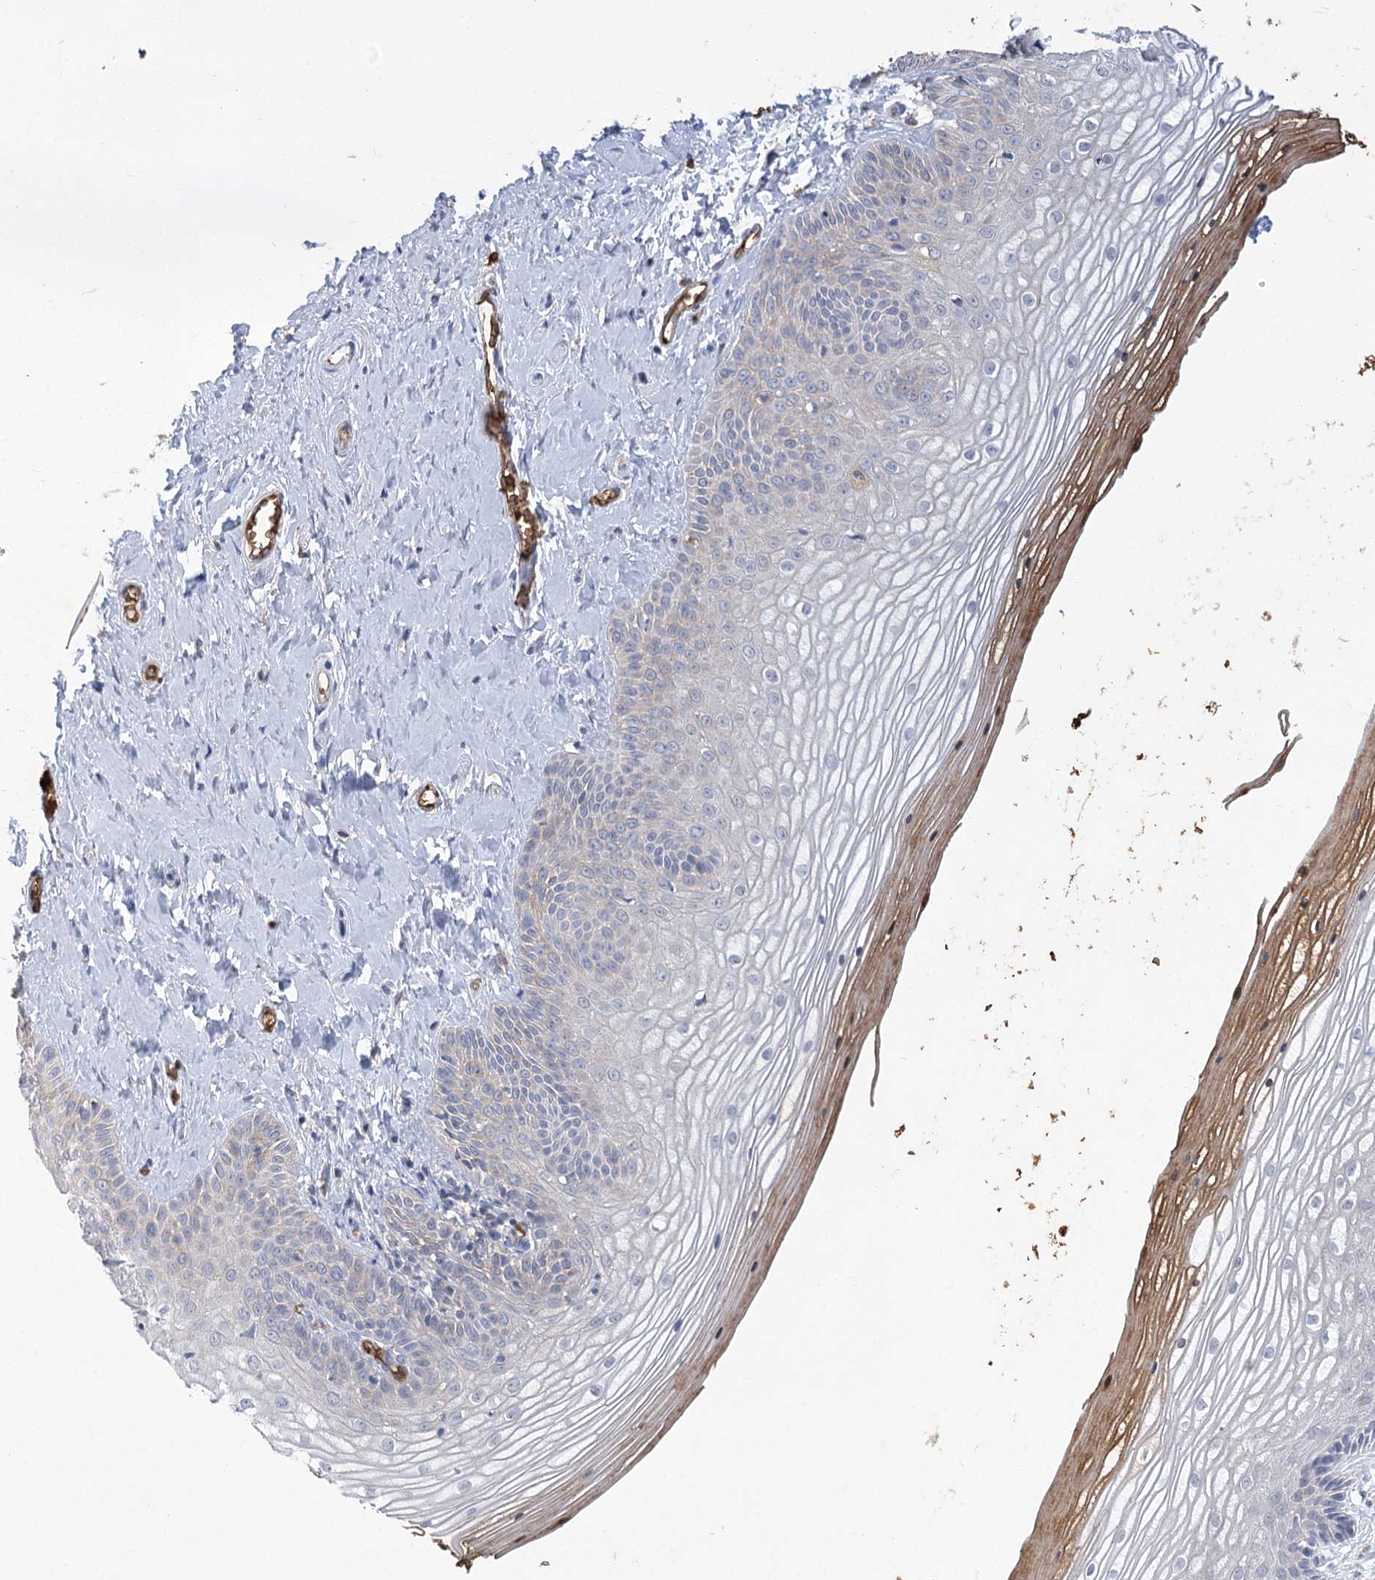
{"staining": {"intensity": "moderate", "quantity": "<25%", "location": "cytoplasmic/membranous"}, "tissue": "vagina", "cell_type": "Squamous epithelial cells", "image_type": "normal", "snomed": [{"axis": "morphology", "description": "Normal tissue, NOS"}, {"axis": "topography", "description": "Vagina"}, {"axis": "topography", "description": "Cervix"}], "caption": "Vagina stained with IHC shows moderate cytoplasmic/membranous positivity in approximately <25% of squamous epithelial cells.", "gene": "HBA1", "patient": {"sex": "female", "age": 40}}